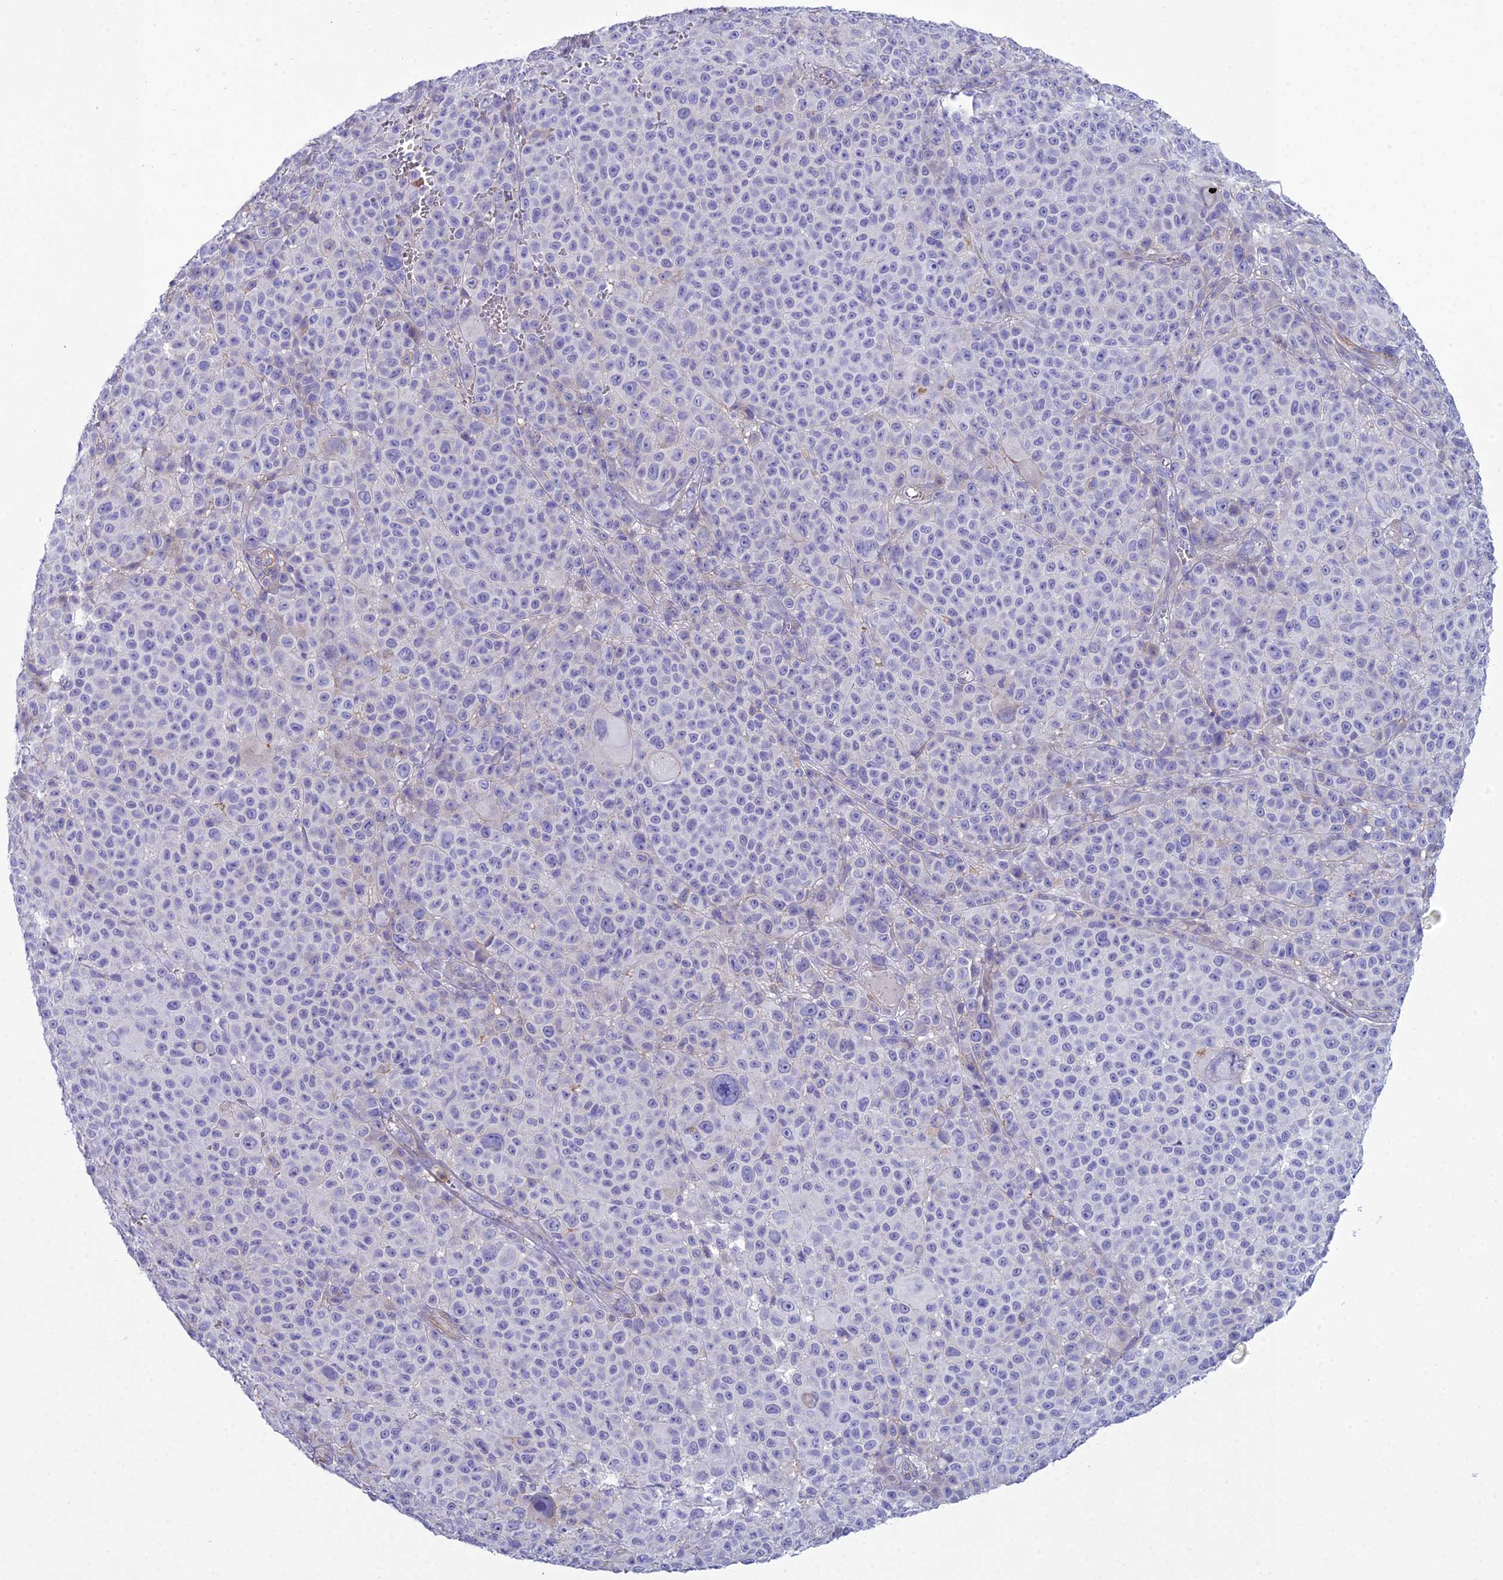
{"staining": {"intensity": "negative", "quantity": "none", "location": "none"}, "tissue": "melanoma", "cell_type": "Tumor cells", "image_type": "cancer", "snomed": [{"axis": "morphology", "description": "Malignant melanoma, NOS"}, {"axis": "topography", "description": "Skin"}], "caption": "Tumor cells show no significant protein expression in malignant melanoma.", "gene": "OR1Q1", "patient": {"sex": "female", "age": 94}}